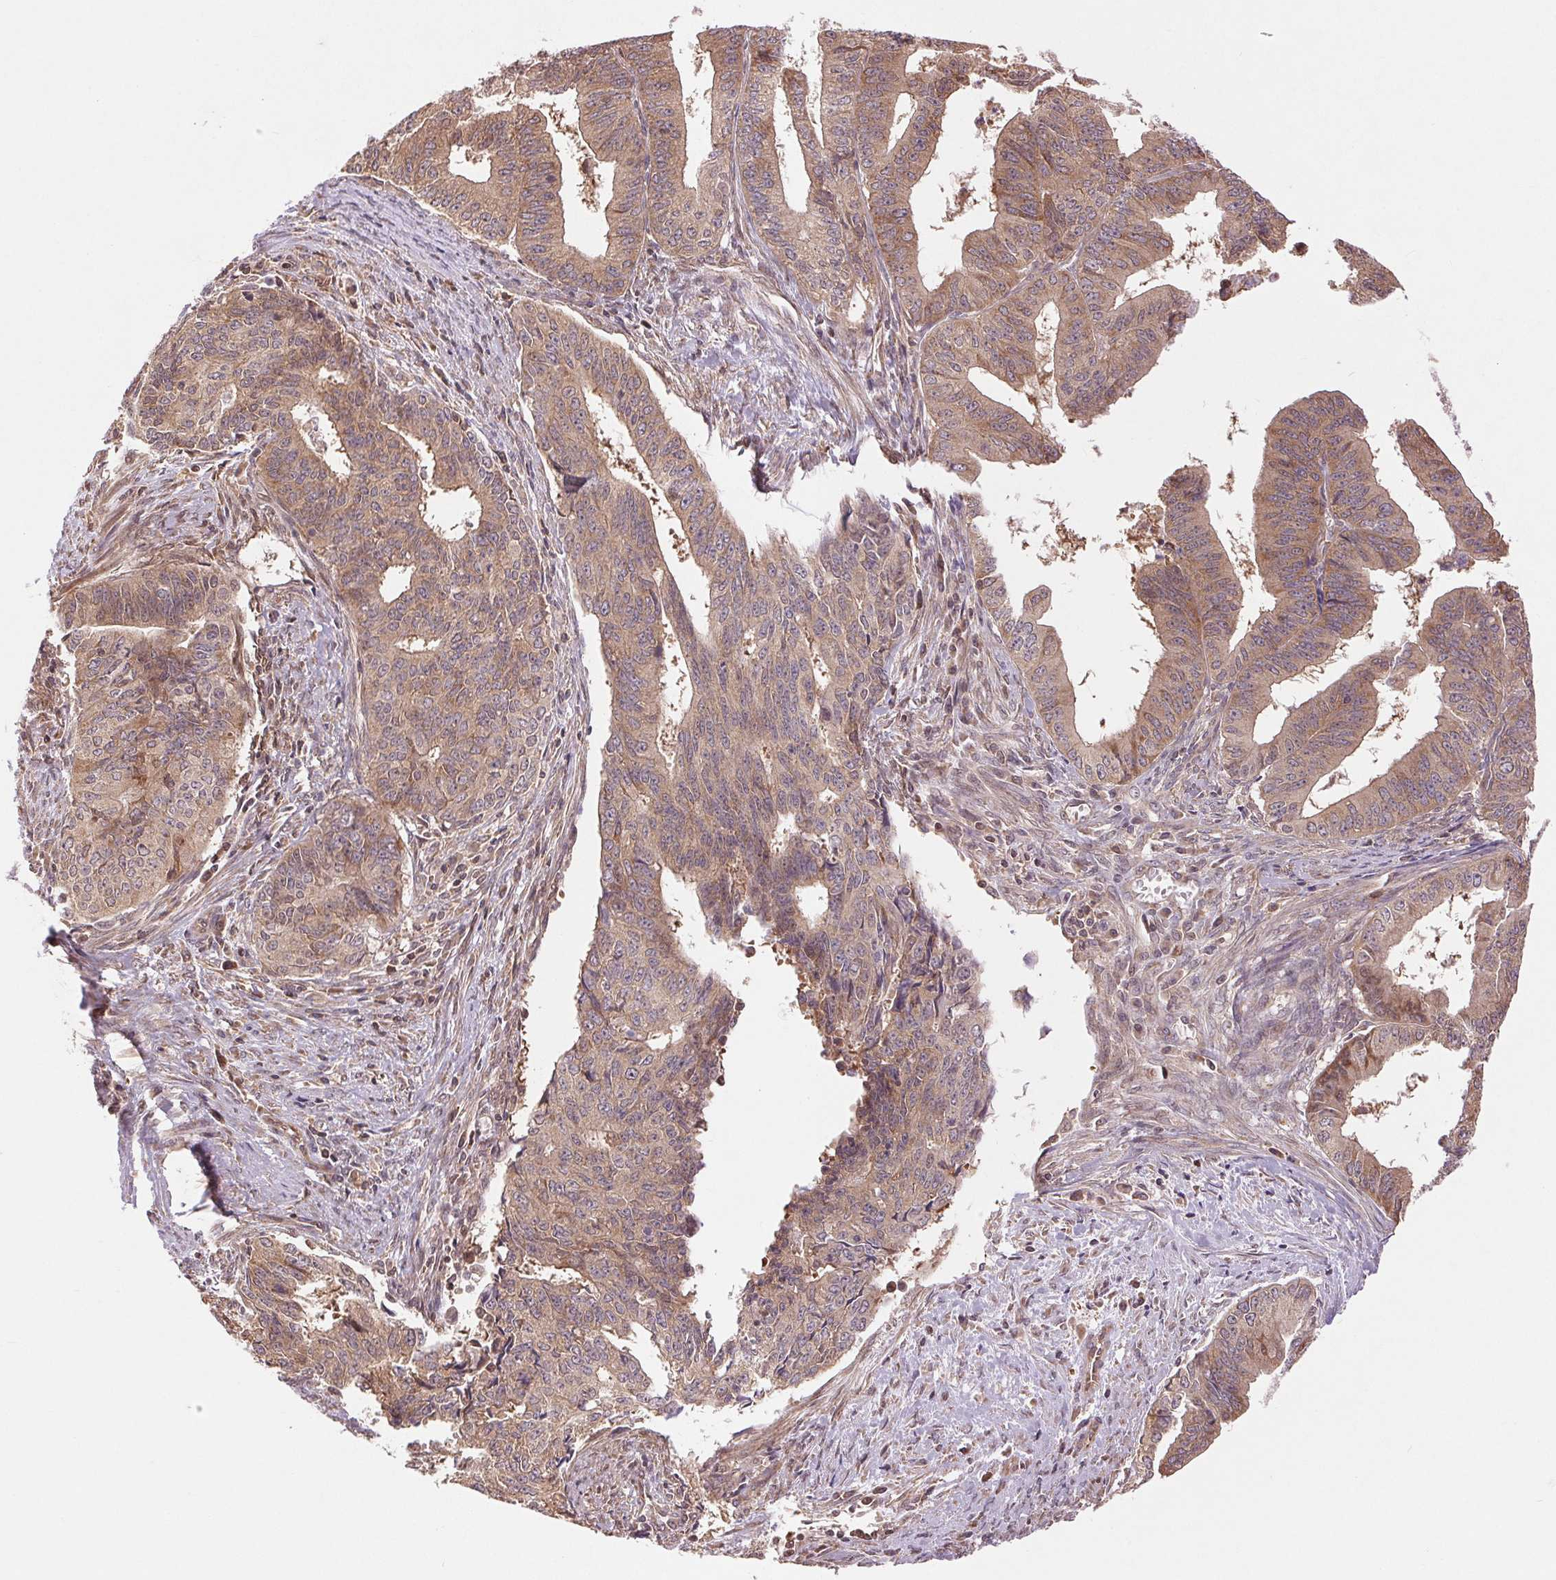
{"staining": {"intensity": "moderate", "quantity": ">75%", "location": "cytoplasmic/membranous"}, "tissue": "endometrial cancer", "cell_type": "Tumor cells", "image_type": "cancer", "snomed": [{"axis": "morphology", "description": "Adenocarcinoma, NOS"}, {"axis": "topography", "description": "Endometrium"}], "caption": "Immunohistochemical staining of human endometrial adenocarcinoma demonstrates medium levels of moderate cytoplasmic/membranous protein positivity in about >75% of tumor cells.", "gene": "BTF3L4", "patient": {"sex": "female", "age": 65}}